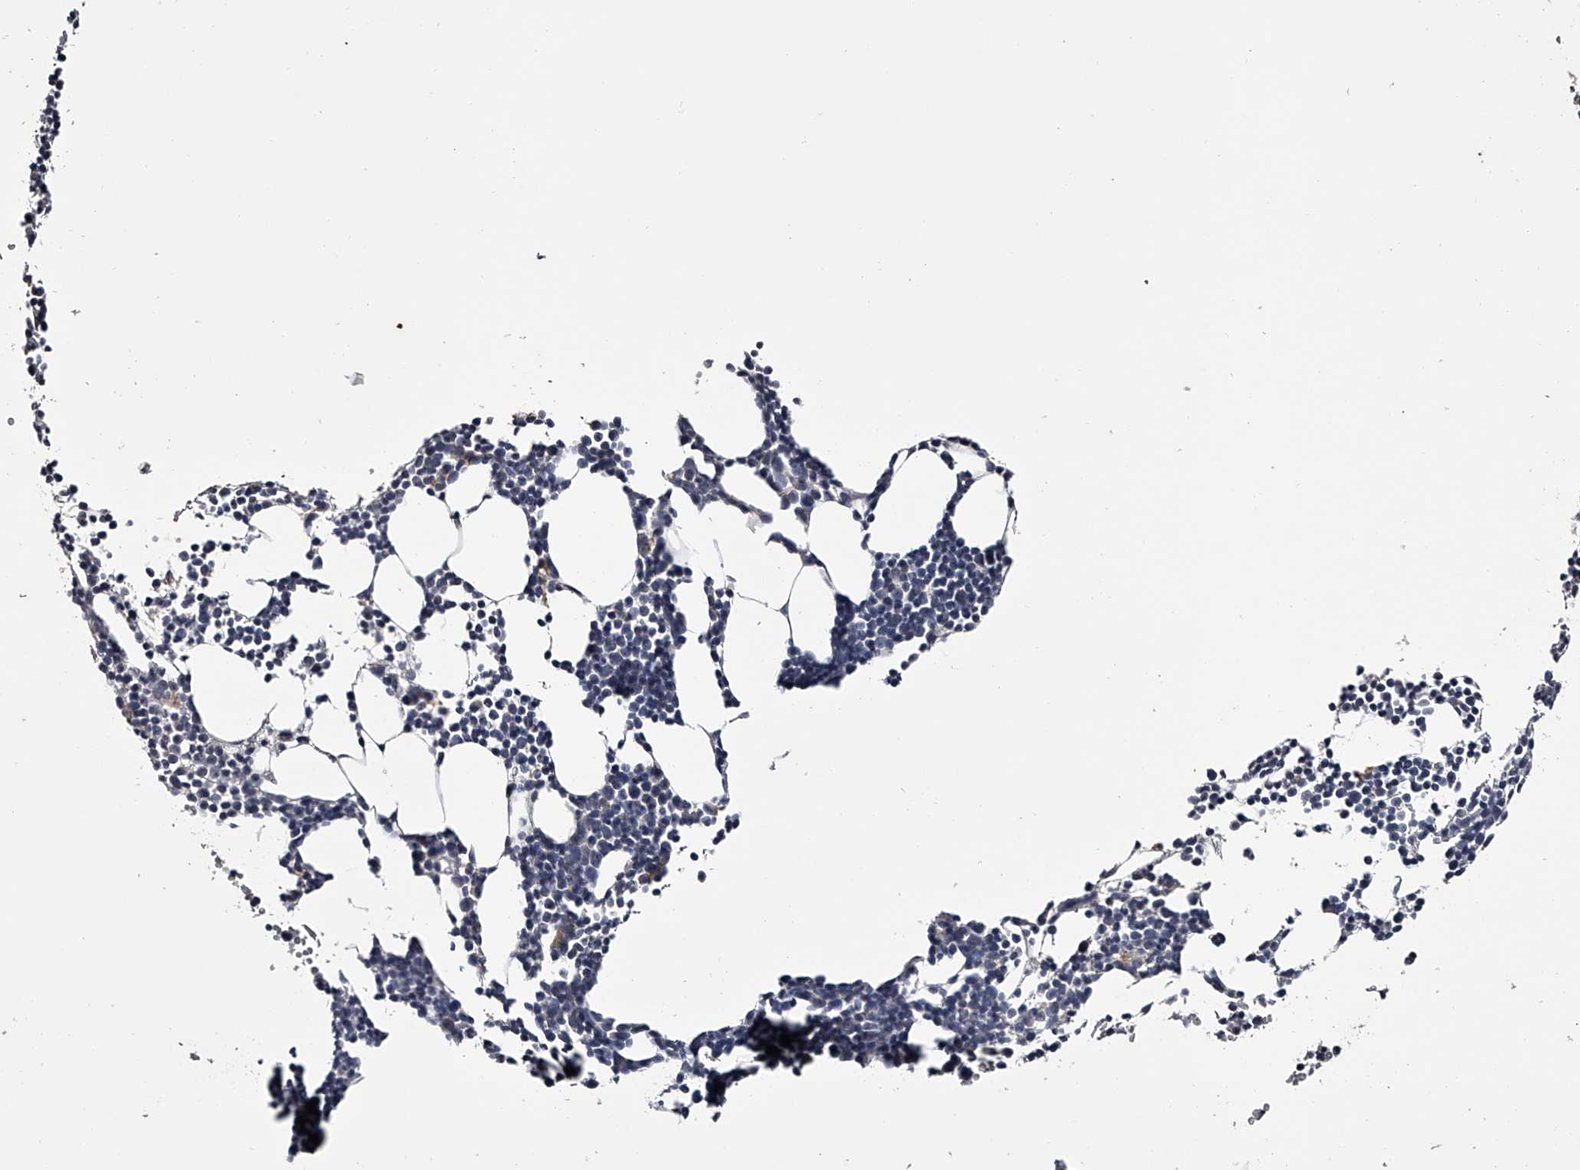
{"staining": {"intensity": "negative", "quantity": "none", "location": "none"}, "tissue": "bone marrow", "cell_type": "Hematopoietic cells", "image_type": "normal", "snomed": [{"axis": "morphology", "description": "Normal tissue, NOS"}, {"axis": "topography", "description": "Bone marrow"}], "caption": "The micrograph displays no significant positivity in hematopoietic cells of bone marrow.", "gene": "MDN1", "patient": {"sex": "female", "age": 67}}